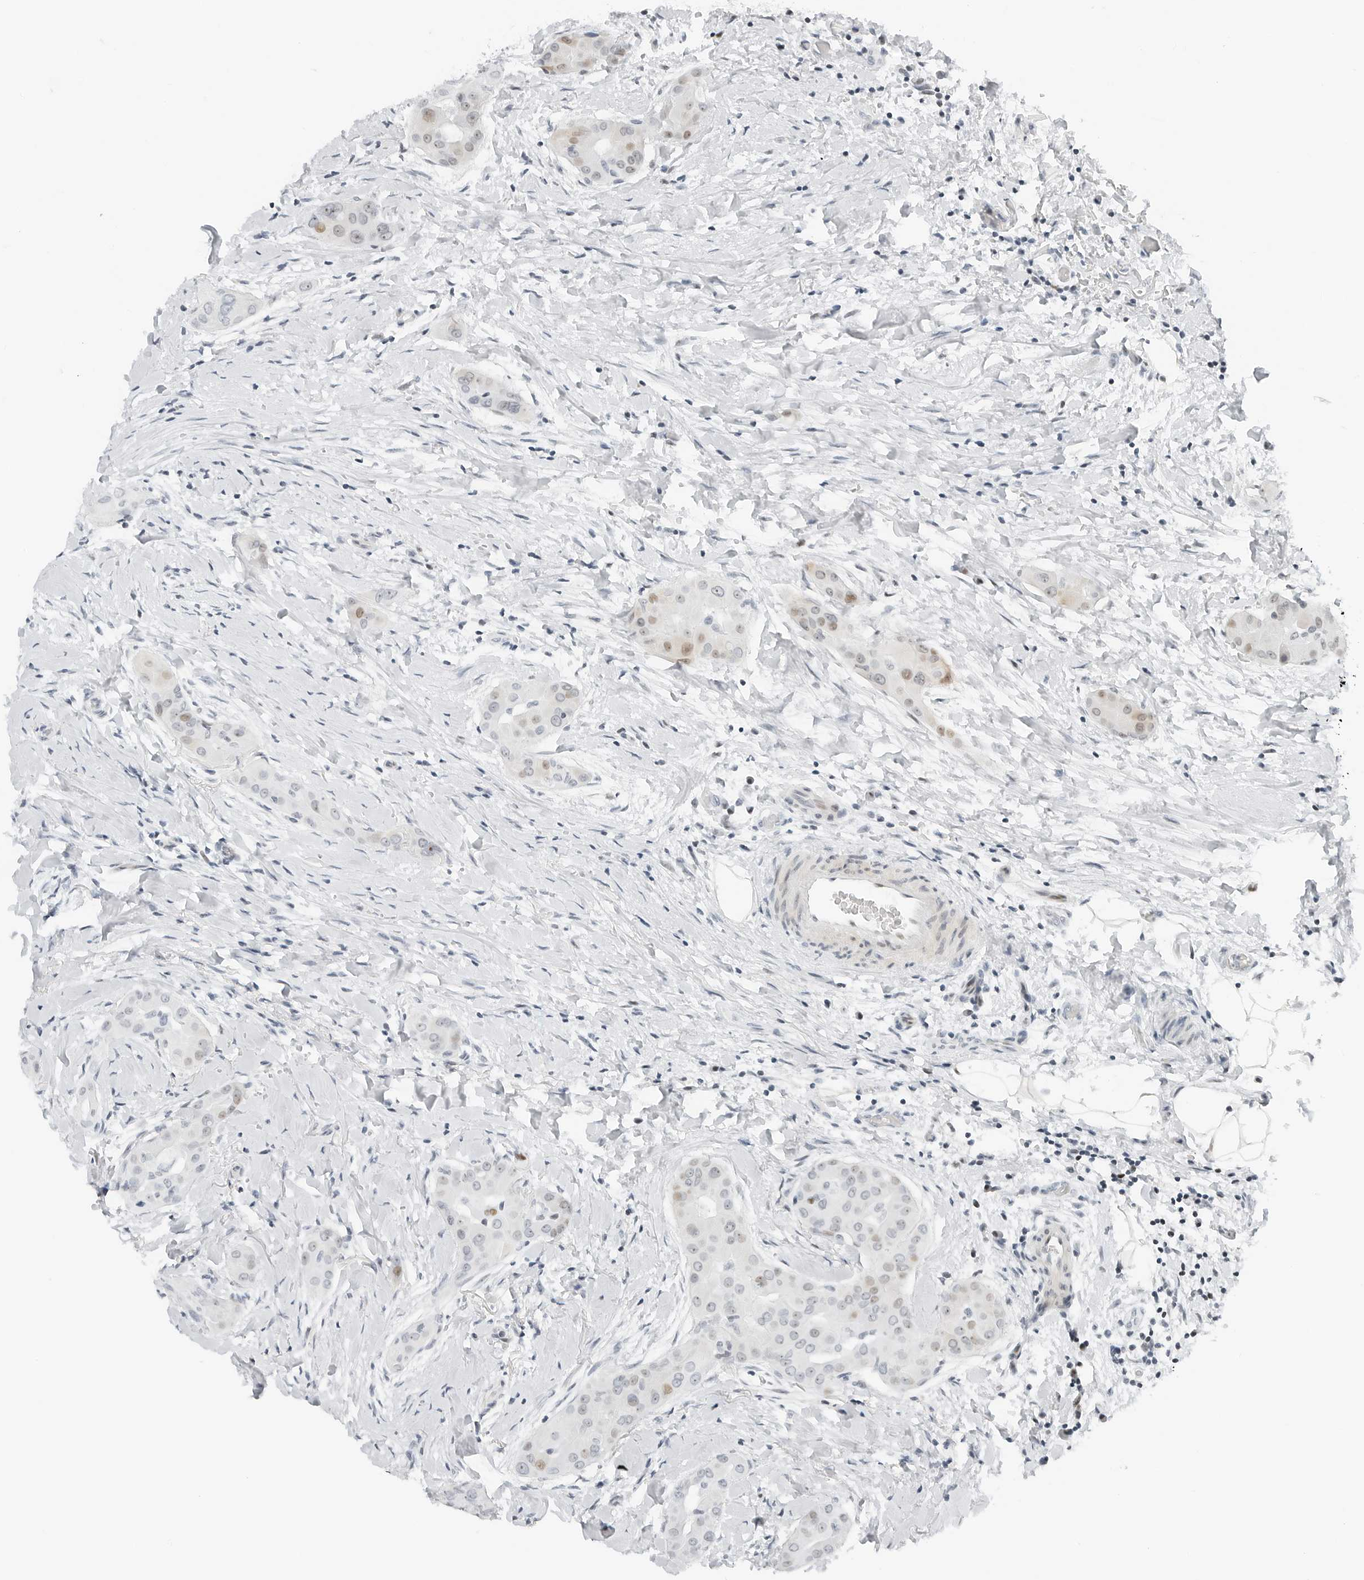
{"staining": {"intensity": "weak", "quantity": "<25%", "location": "nuclear"}, "tissue": "thyroid cancer", "cell_type": "Tumor cells", "image_type": "cancer", "snomed": [{"axis": "morphology", "description": "Papillary adenocarcinoma, NOS"}, {"axis": "topography", "description": "Thyroid gland"}], "caption": "Tumor cells show no significant expression in papillary adenocarcinoma (thyroid).", "gene": "NTMT2", "patient": {"sex": "male", "age": 33}}